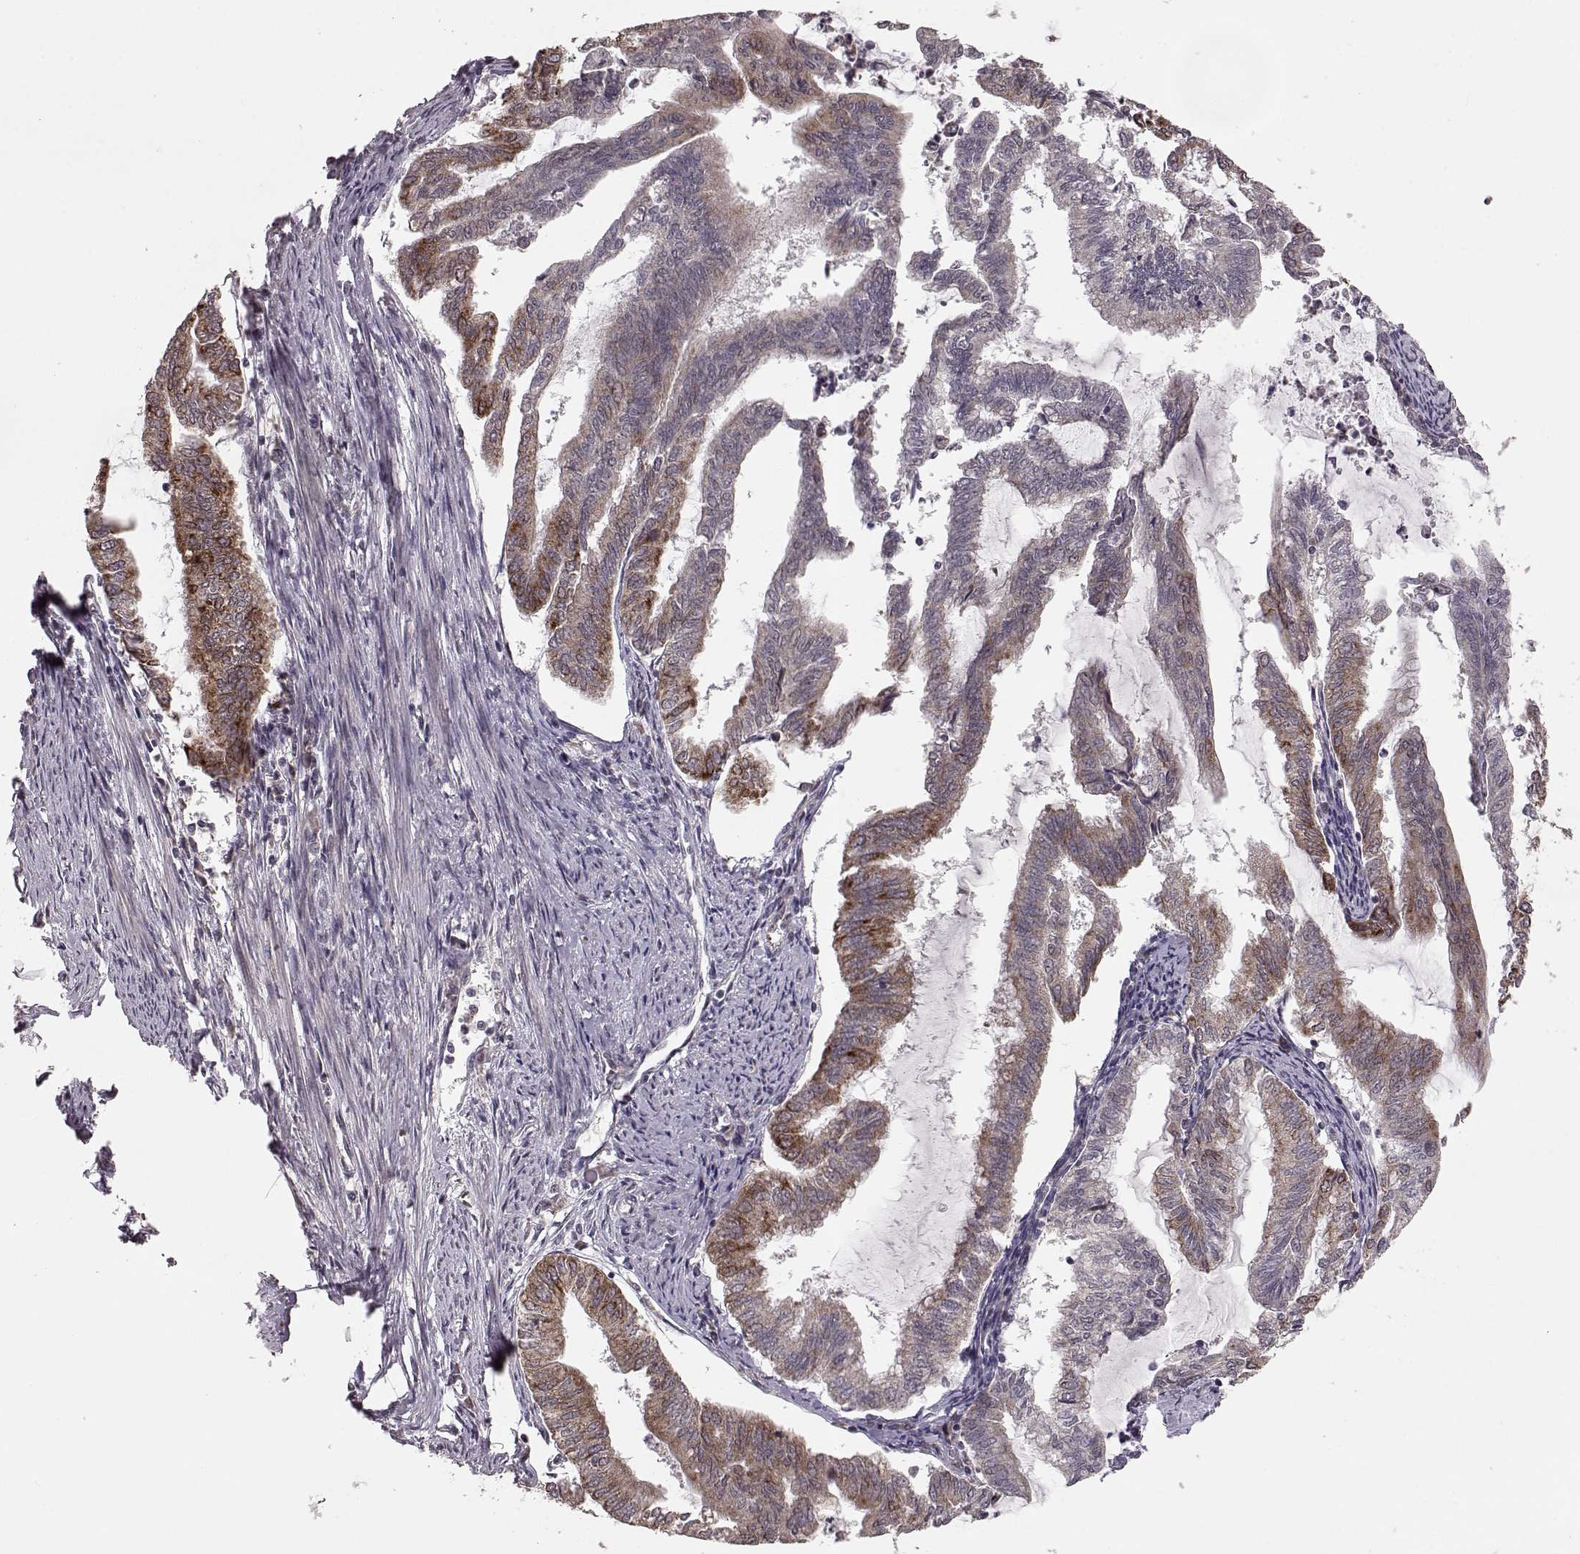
{"staining": {"intensity": "moderate", "quantity": "<25%", "location": "cytoplasmic/membranous"}, "tissue": "endometrial cancer", "cell_type": "Tumor cells", "image_type": "cancer", "snomed": [{"axis": "morphology", "description": "Adenocarcinoma, NOS"}, {"axis": "topography", "description": "Endometrium"}], "caption": "Immunohistochemistry (IHC) photomicrograph of endometrial cancer stained for a protein (brown), which displays low levels of moderate cytoplasmic/membranous expression in approximately <25% of tumor cells.", "gene": "ELOVL5", "patient": {"sex": "female", "age": 79}}